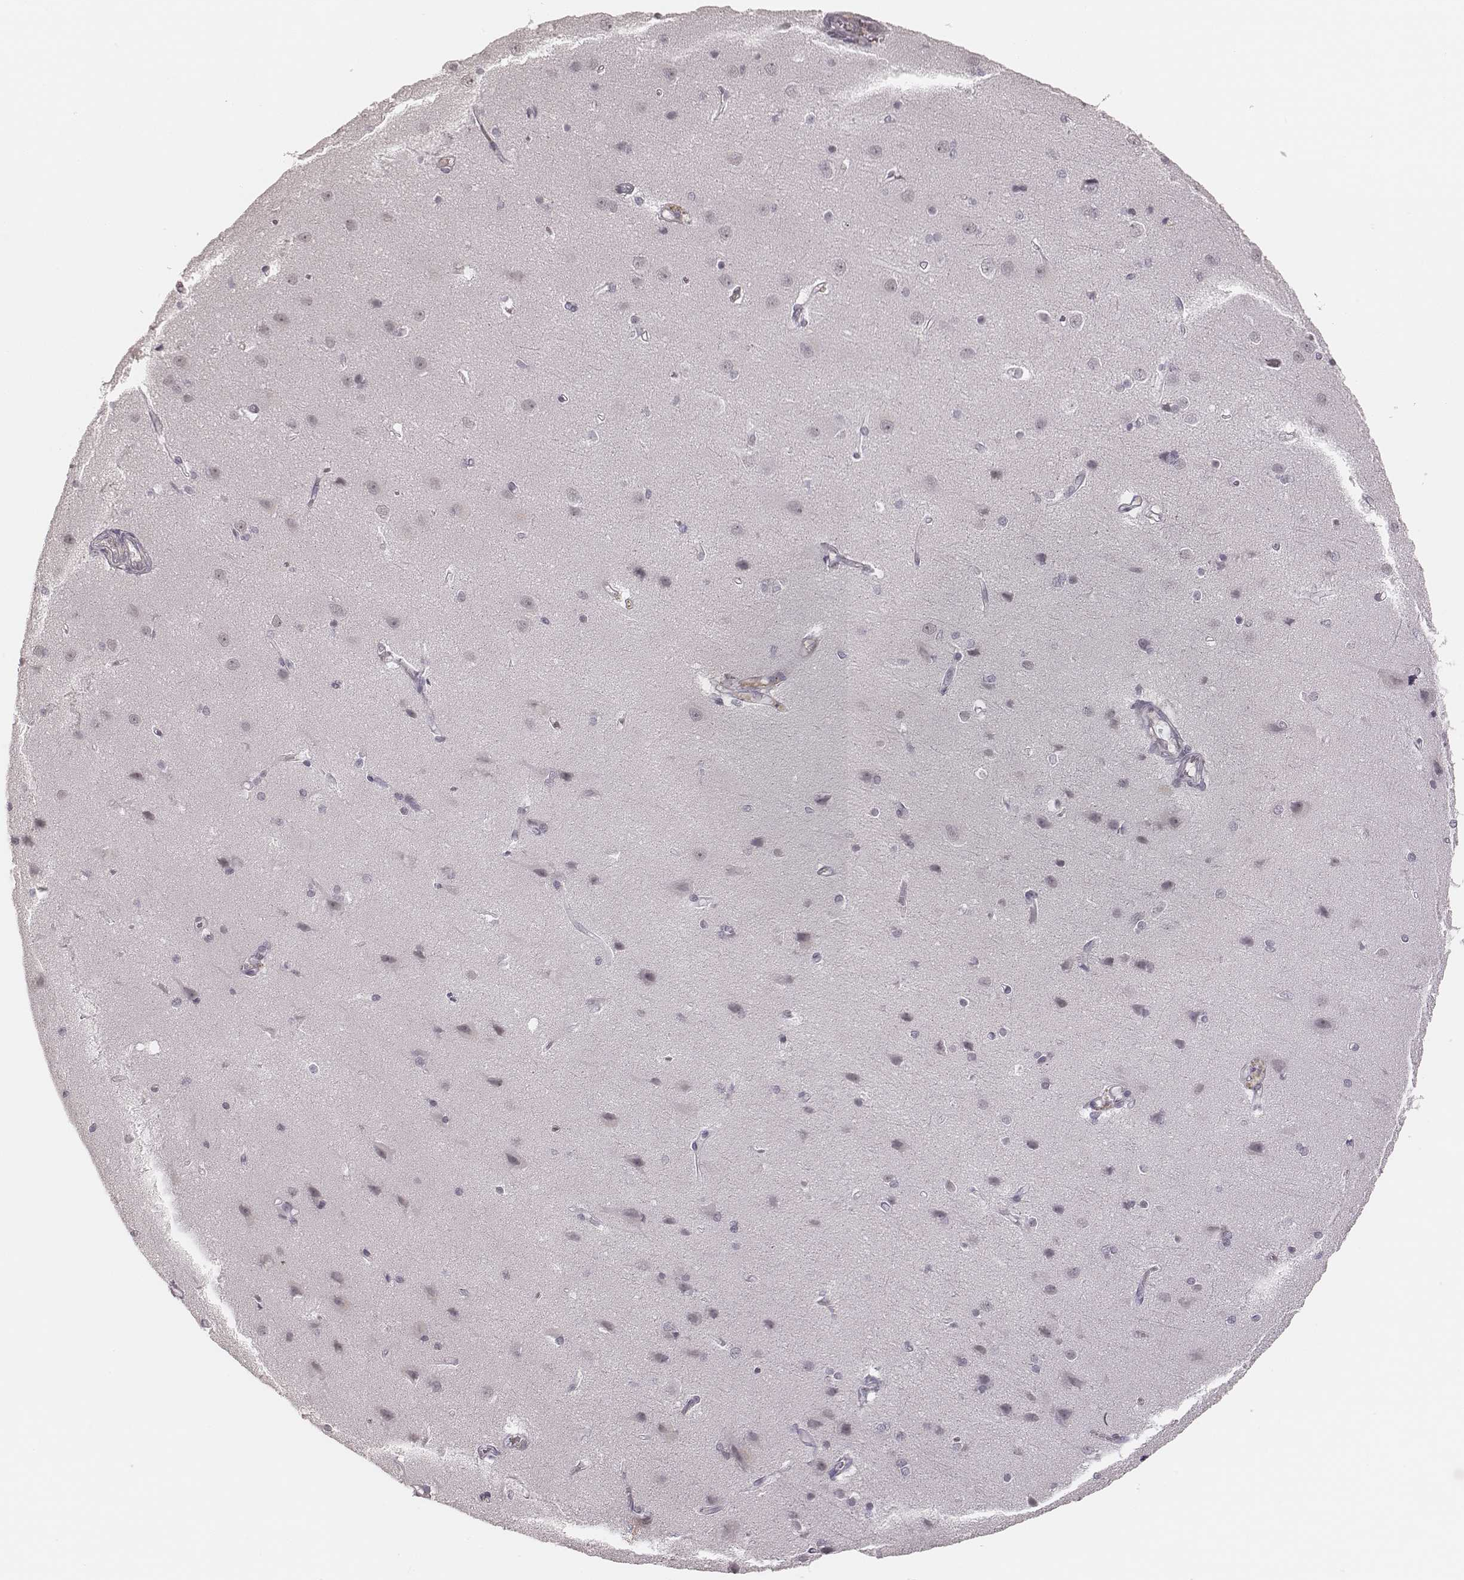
{"staining": {"intensity": "negative", "quantity": "none", "location": "none"}, "tissue": "cerebral cortex", "cell_type": "Endothelial cells", "image_type": "normal", "snomed": [{"axis": "morphology", "description": "Normal tissue, NOS"}, {"axis": "topography", "description": "Cerebral cortex"}], "caption": "An immunohistochemistry histopathology image of normal cerebral cortex is shown. There is no staining in endothelial cells of cerebral cortex.", "gene": "MSX1", "patient": {"sex": "male", "age": 37}}